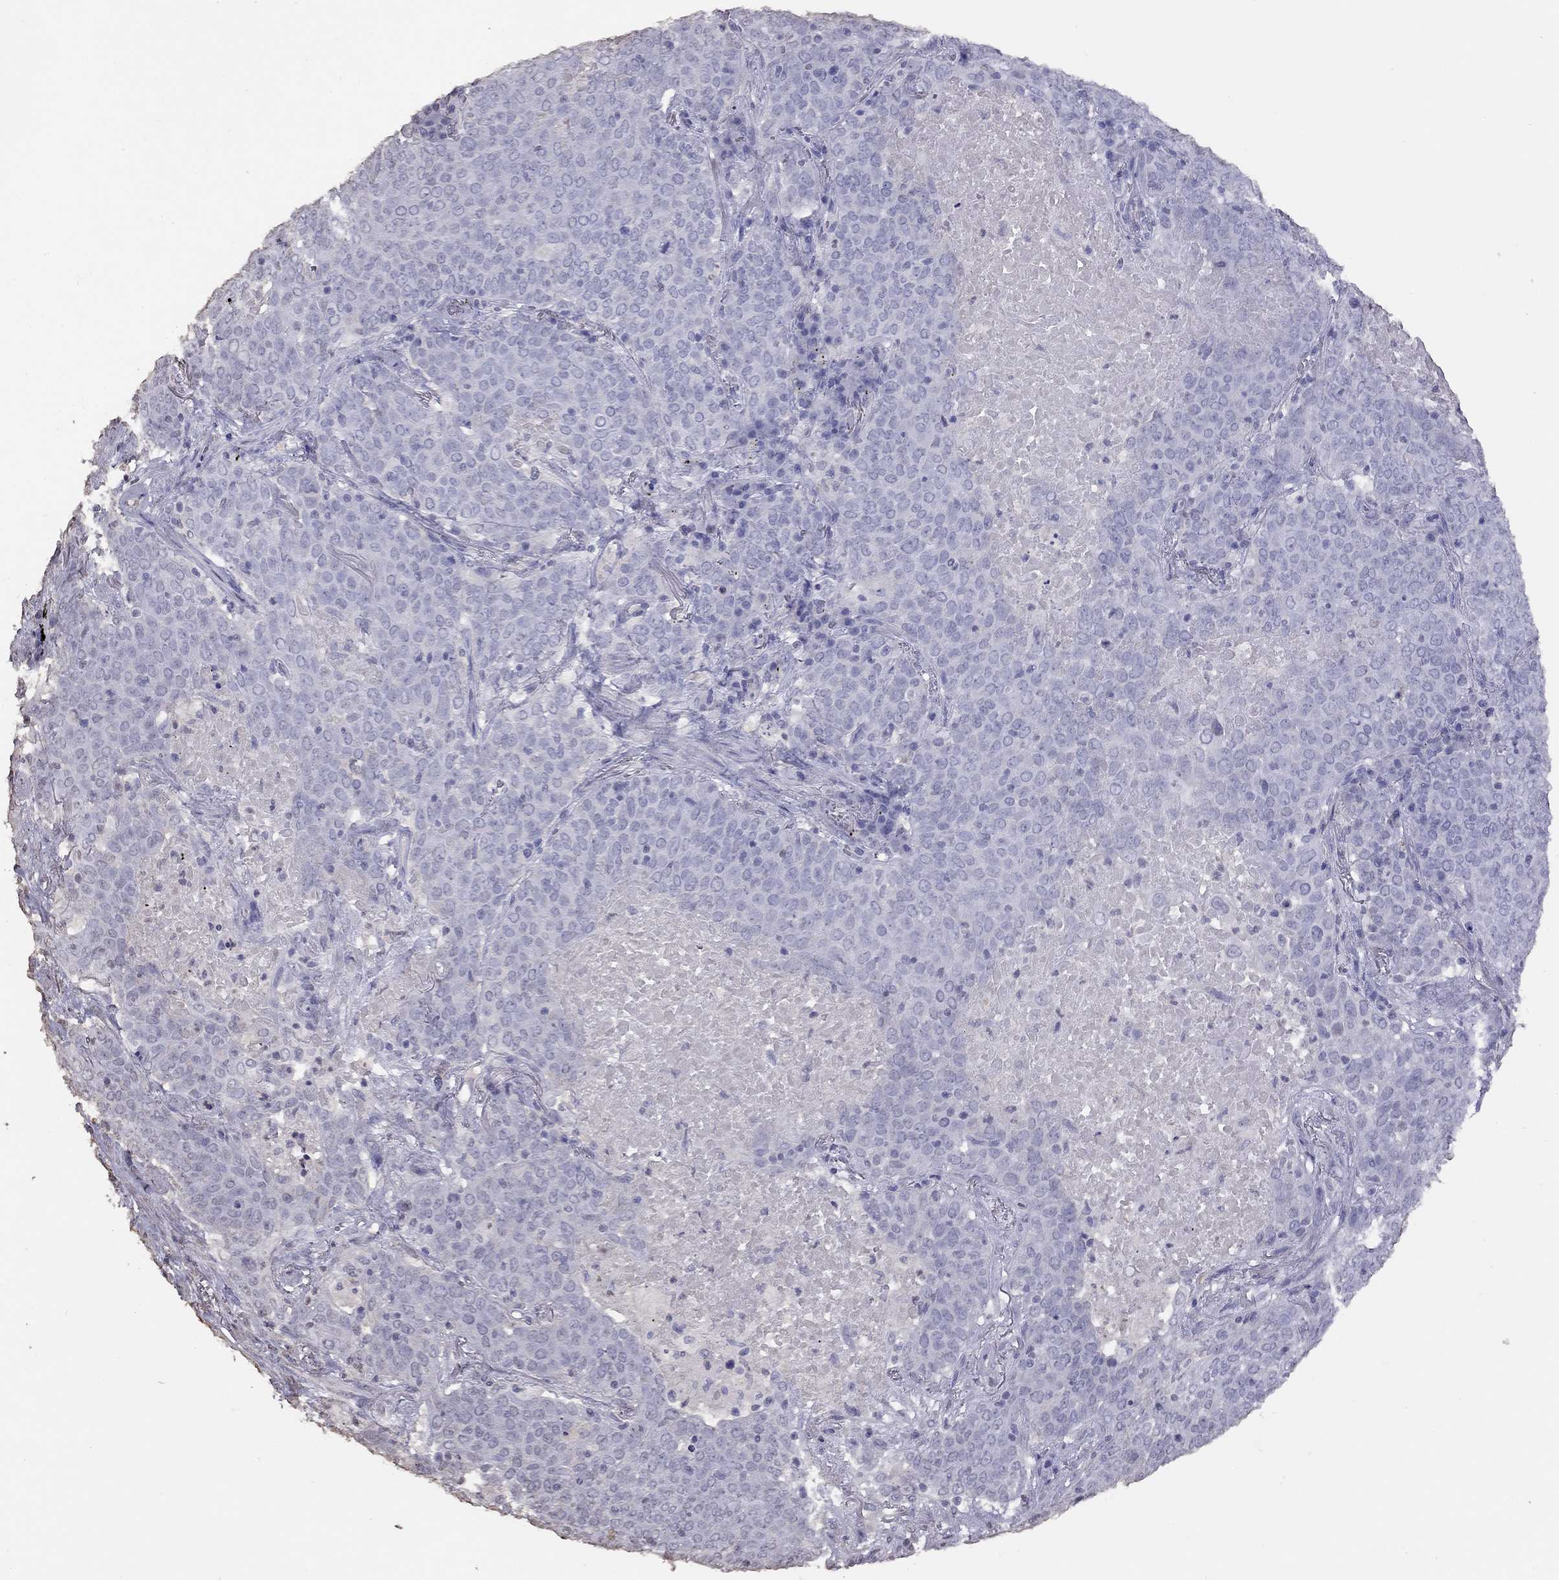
{"staining": {"intensity": "negative", "quantity": "none", "location": "none"}, "tissue": "lung cancer", "cell_type": "Tumor cells", "image_type": "cancer", "snomed": [{"axis": "morphology", "description": "Squamous cell carcinoma, NOS"}, {"axis": "topography", "description": "Lung"}], "caption": "Tumor cells show no significant protein expression in lung squamous cell carcinoma. (Stains: DAB immunohistochemistry (IHC) with hematoxylin counter stain, Microscopy: brightfield microscopy at high magnification).", "gene": "SUN3", "patient": {"sex": "male", "age": 82}}